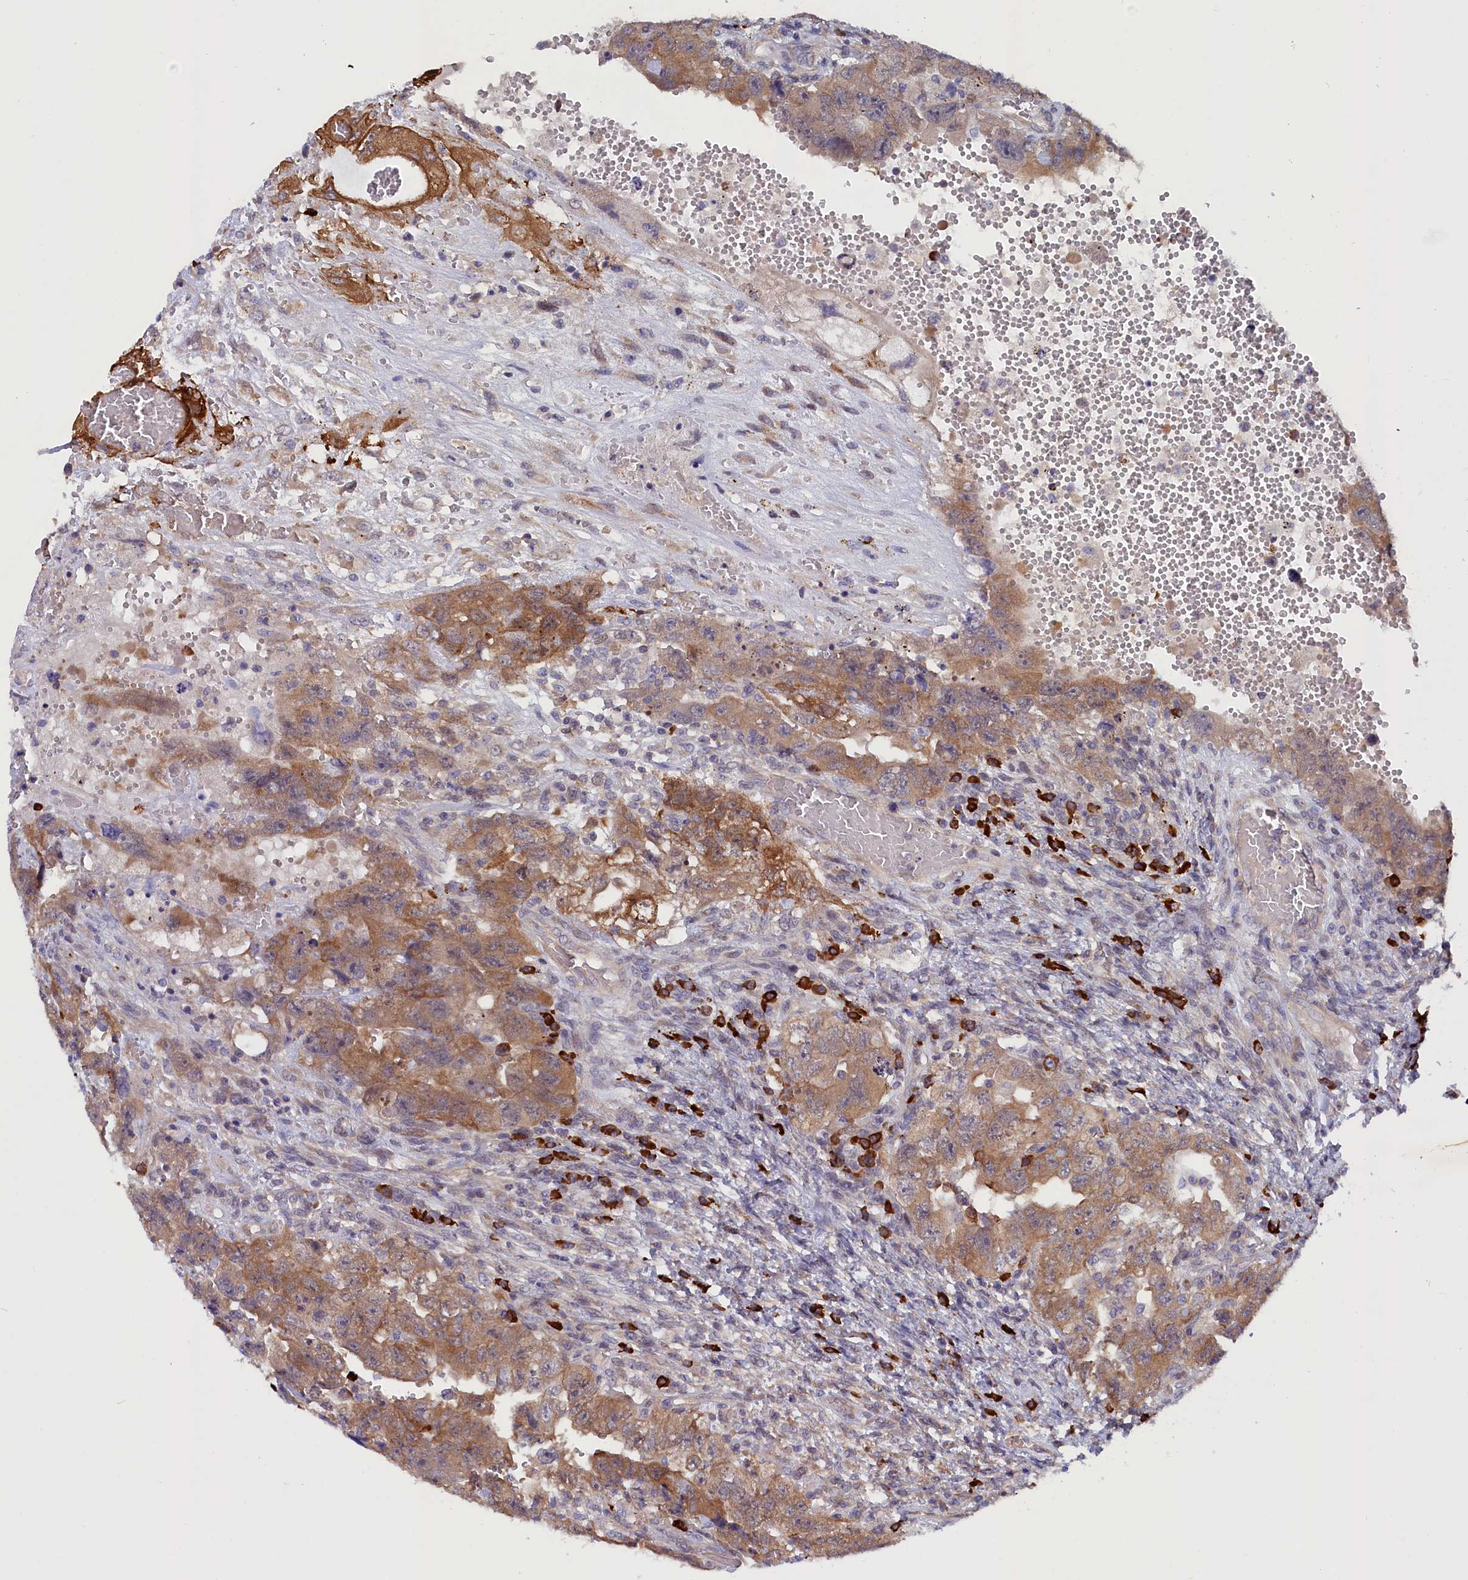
{"staining": {"intensity": "moderate", "quantity": ">75%", "location": "cytoplasmic/membranous"}, "tissue": "testis cancer", "cell_type": "Tumor cells", "image_type": "cancer", "snomed": [{"axis": "morphology", "description": "Carcinoma, Embryonal, NOS"}, {"axis": "topography", "description": "Testis"}], "caption": "A brown stain shows moderate cytoplasmic/membranous expression of a protein in testis cancer tumor cells. (brown staining indicates protein expression, while blue staining denotes nuclei).", "gene": "JPT2", "patient": {"sex": "male", "age": 26}}